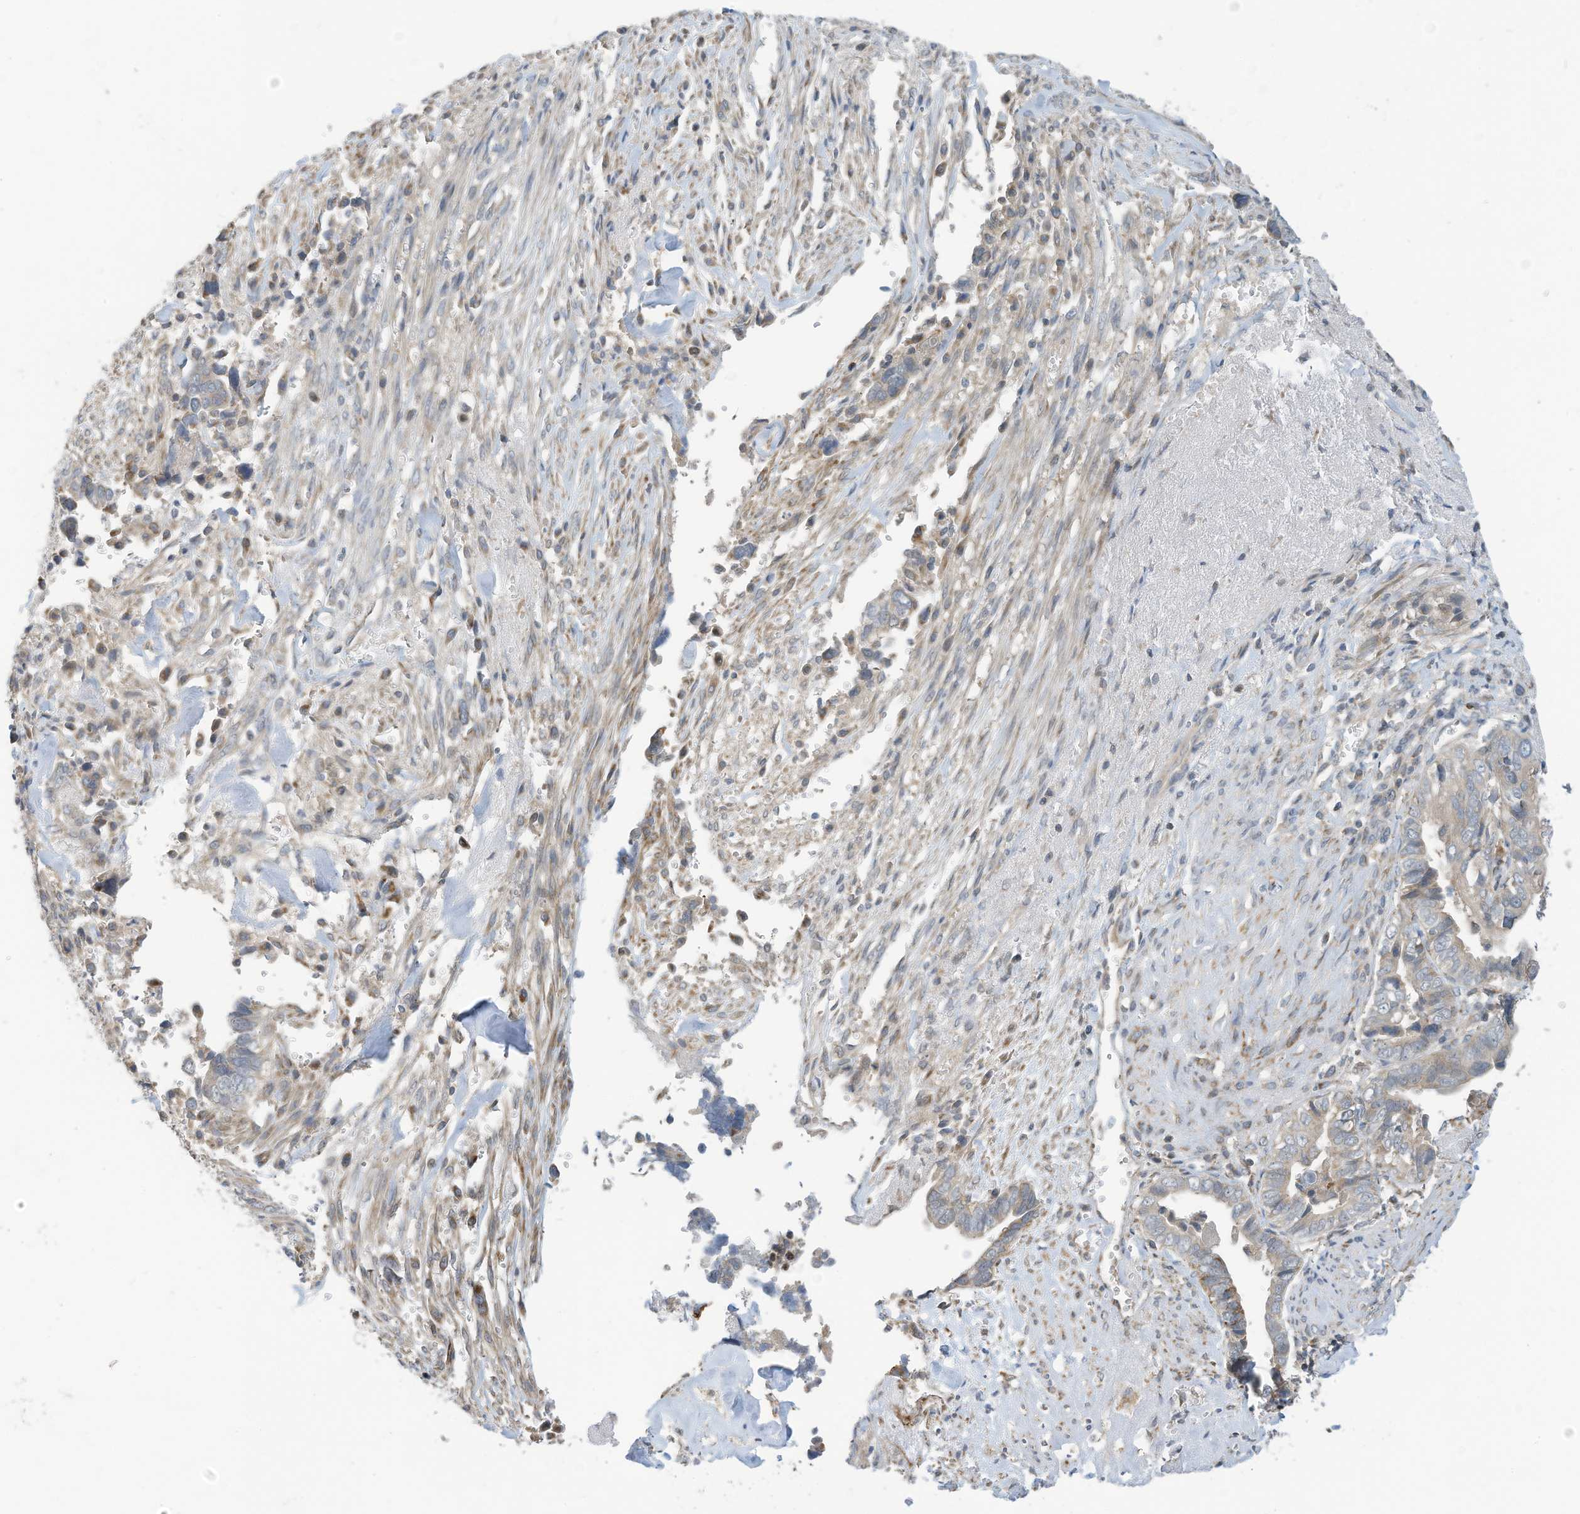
{"staining": {"intensity": "weak", "quantity": "25%-75%", "location": "cytoplasmic/membranous"}, "tissue": "liver cancer", "cell_type": "Tumor cells", "image_type": "cancer", "snomed": [{"axis": "morphology", "description": "Cholangiocarcinoma"}, {"axis": "topography", "description": "Liver"}], "caption": "A brown stain highlights weak cytoplasmic/membranous positivity of a protein in human cholangiocarcinoma (liver) tumor cells.", "gene": "SCGB1D2", "patient": {"sex": "female", "age": 79}}